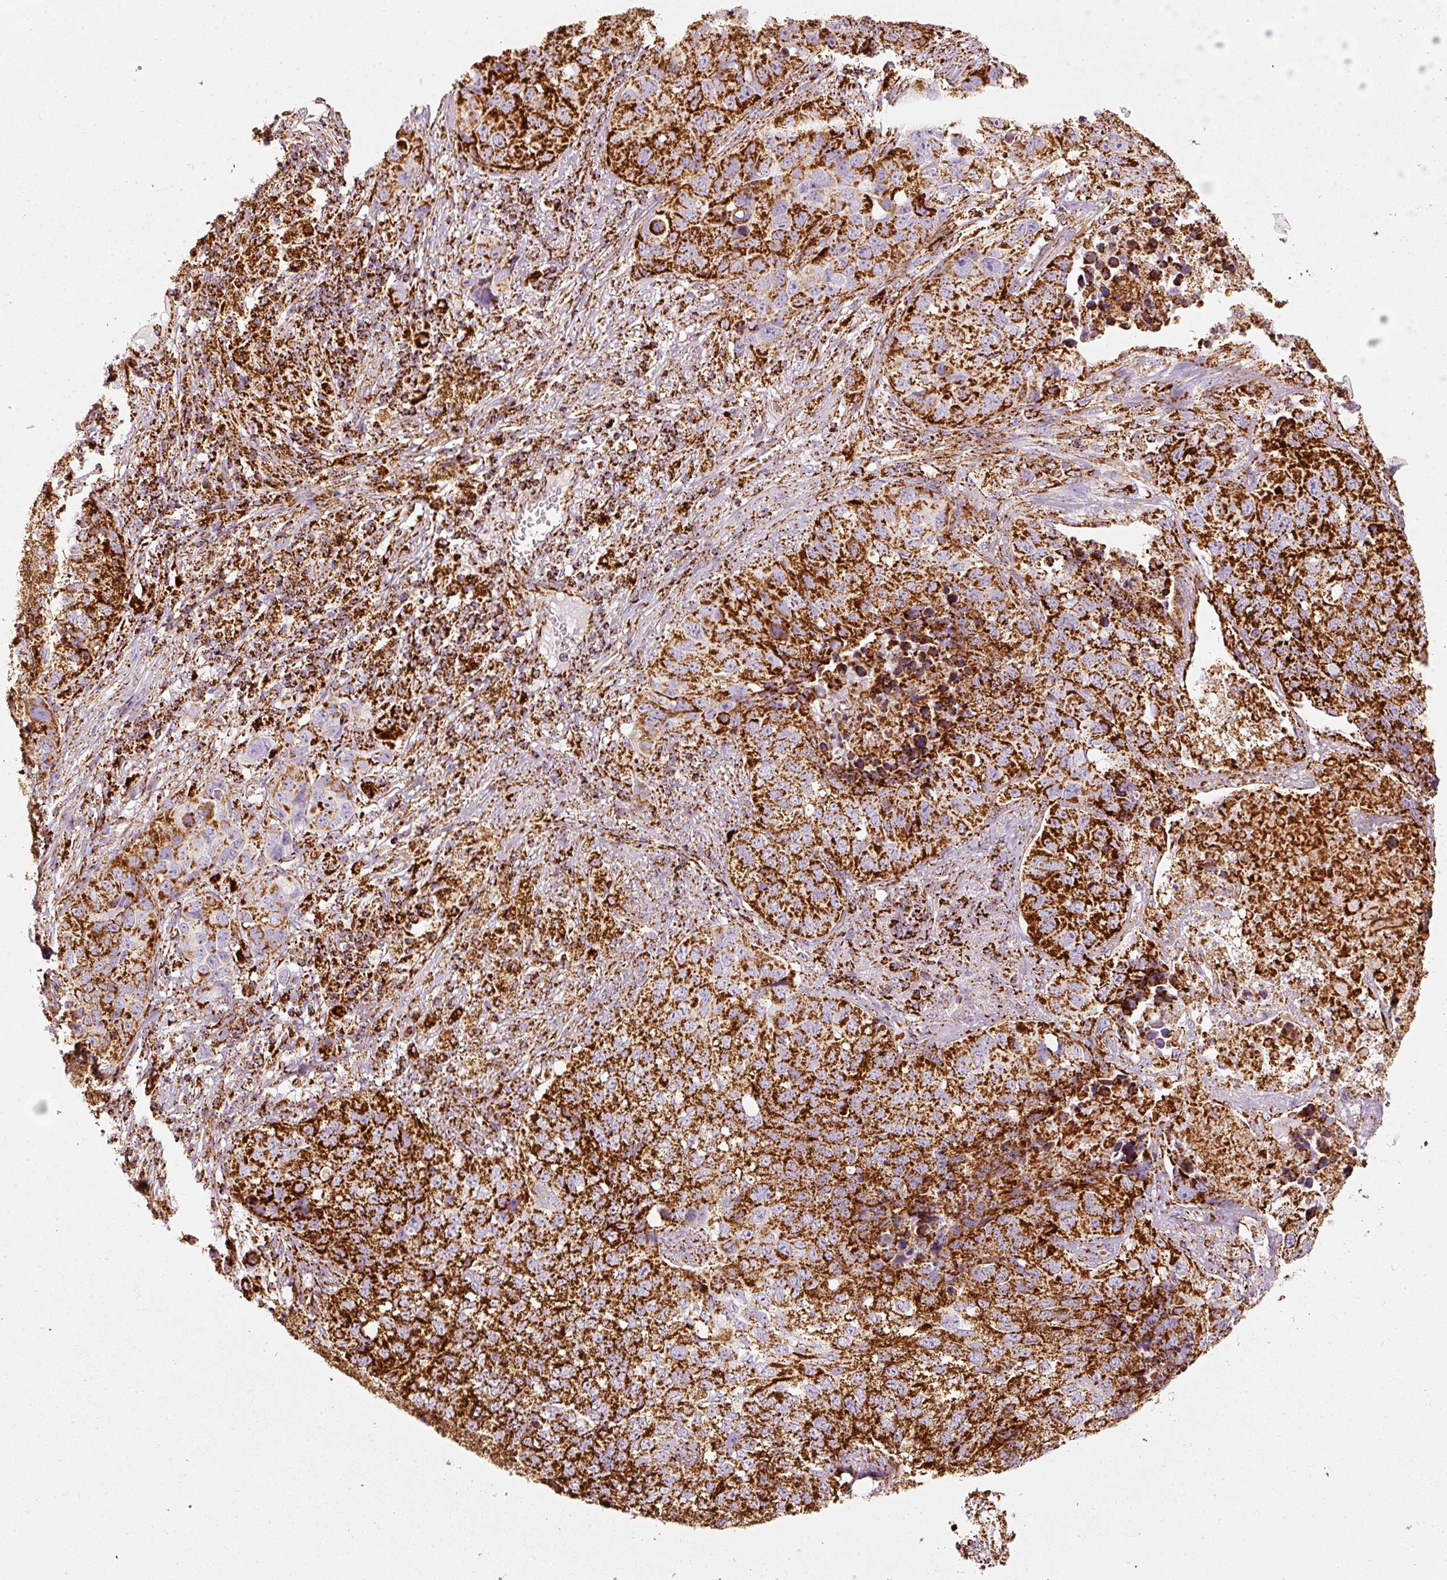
{"staining": {"intensity": "strong", "quantity": ">75%", "location": "cytoplasmic/membranous"}, "tissue": "lung cancer", "cell_type": "Tumor cells", "image_type": "cancer", "snomed": [{"axis": "morphology", "description": "Squamous cell carcinoma, NOS"}, {"axis": "topography", "description": "Lung"}], "caption": "Protein staining by IHC shows strong cytoplasmic/membranous expression in approximately >75% of tumor cells in lung squamous cell carcinoma.", "gene": "MT-CO2", "patient": {"sex": "male", "age": 60}}